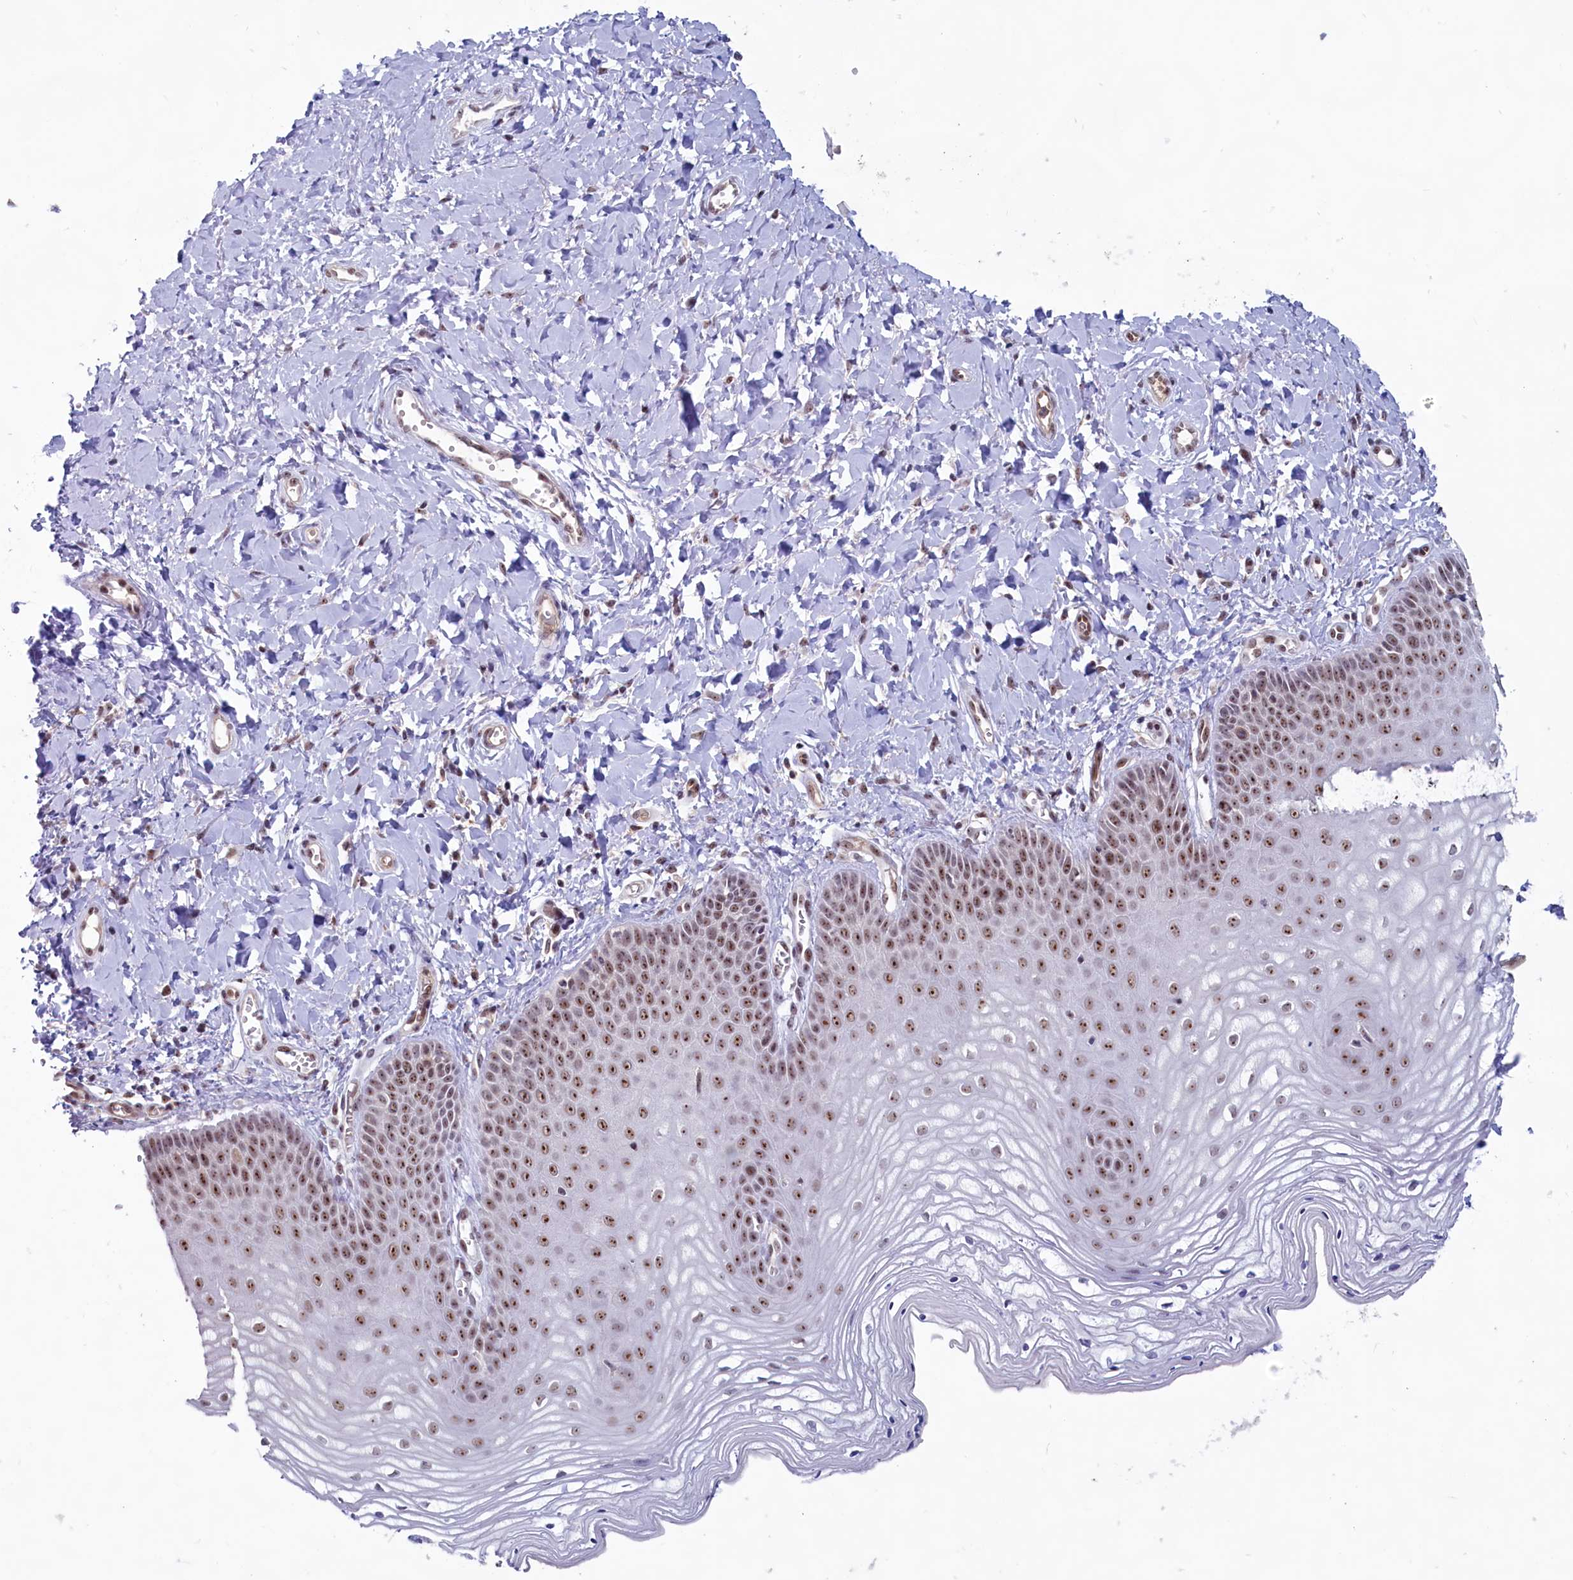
{"staining": {"intensity": "moderate", "quantity": ">75%", "location": "nuclear"}, "tissue": "vagina", "cell_type": "Squamous epithelial cells", "image_type": "normal", "snomed": [{"axis": "morphology", "description": "Normal tissue, NOS"}, {"axis": "topography", "description": "Vagina"}, {"axis": "topography", "description": "Cervix"}], "caption": "Immunohistochemical staining of normal human vagina shows medium levels of moderate nuclear positivity in about >75% of squamous epithelial cells. The protein is stained brown, and the nuclei are stained in blue (DAB (3,3'-diaminobenzidine) IHC with brightfield microscopy, high magnification).", "gene": "C1D", "patient": {"sex": "female", "age": 40}}